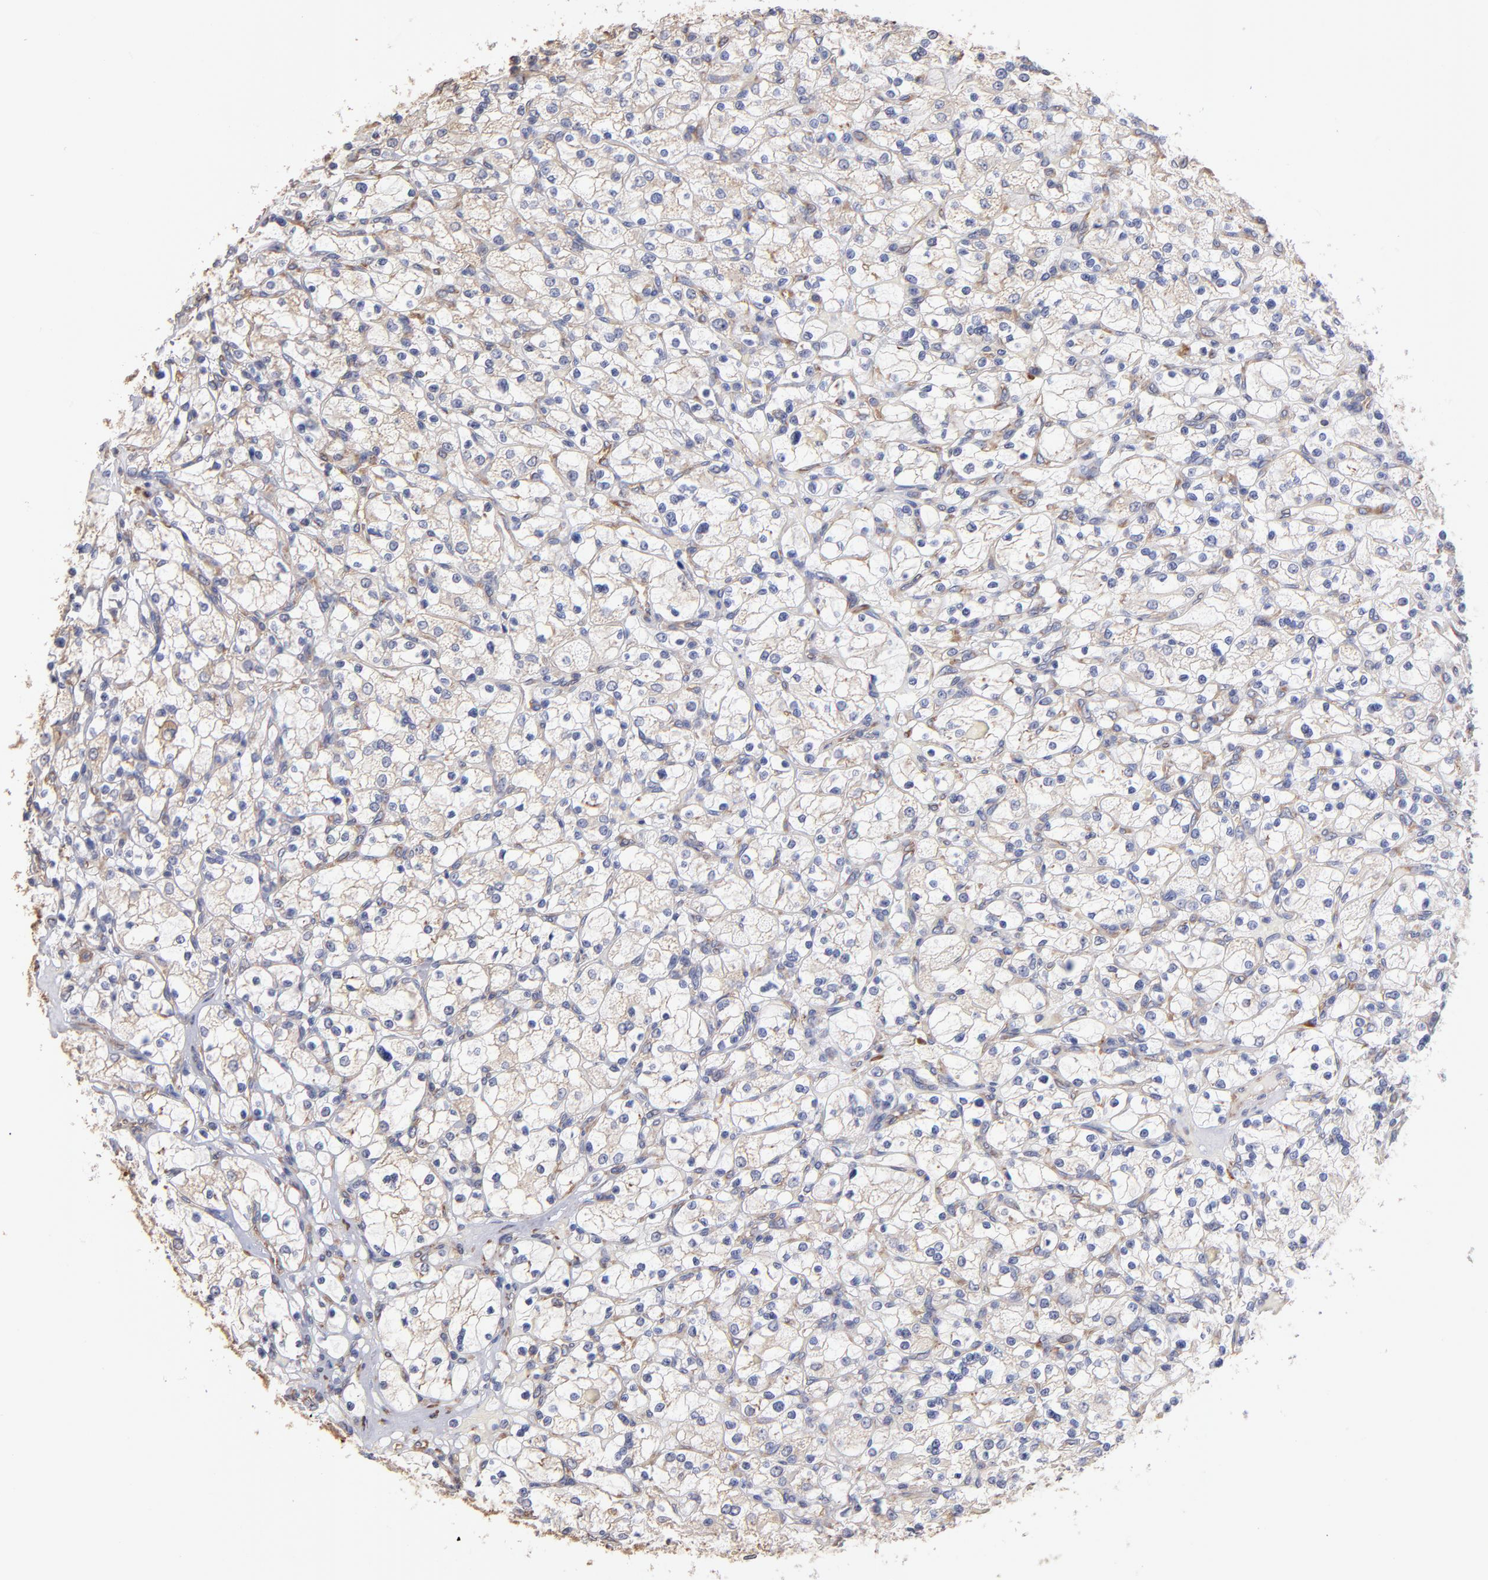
{"staining": {"intensity": "negative", "quantity": "none", "location": "none"}, "tissue": "renal cancer", "cell_type": "Tumor cells", "image_type": "cancer", "snomed": [{"axis": "morphology", "description": "Adenocarcinoma, NOS"}, {"axis": "topography", "description": "Kidney"}], "caption": "This is an immunohistochemistry histopathology image of adenocarcinoma (renal). There is no staining in tumor cells.", "gene": "RPL9", "patient": {"sex": "female", "age": 83}}